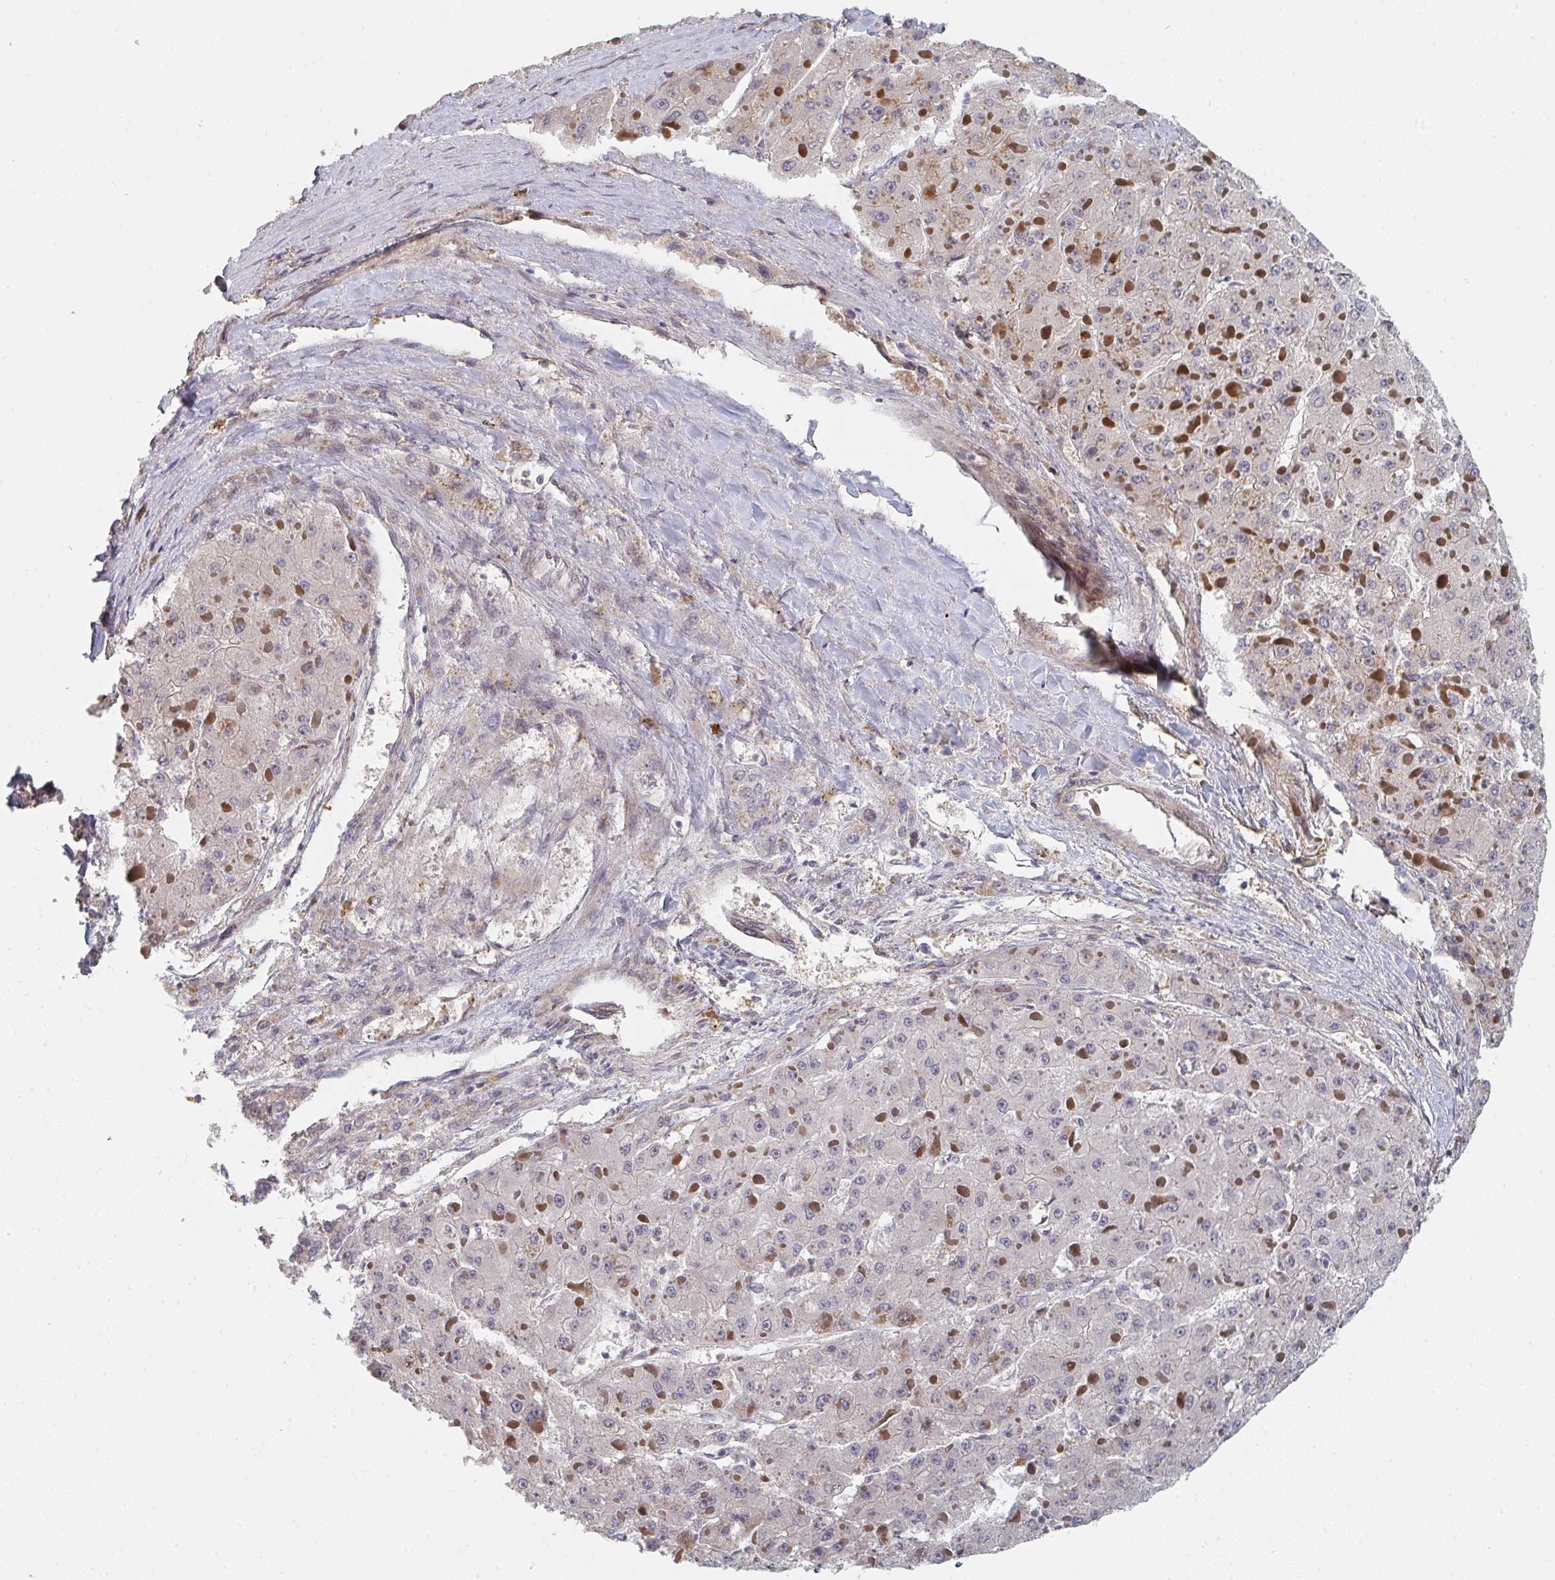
{"staining": {"intensity": "negative", "quantity": "none", "location": "none"}, "tissue": "liver cancer", "cell_type": "Tumor cells", "image_type": "cancer", "snomed": [{"axis": "morphology", "description": "Carcinoma, Hepatocellular, NOS"}, {"axis": "topography", "description": "Liver"}], "caption": "Tumor cells are negative for brown protein staining in liver hepatocellular carcinoma.", "gene": "PTEN", "patient": {"sex": "female", "age": 73}}